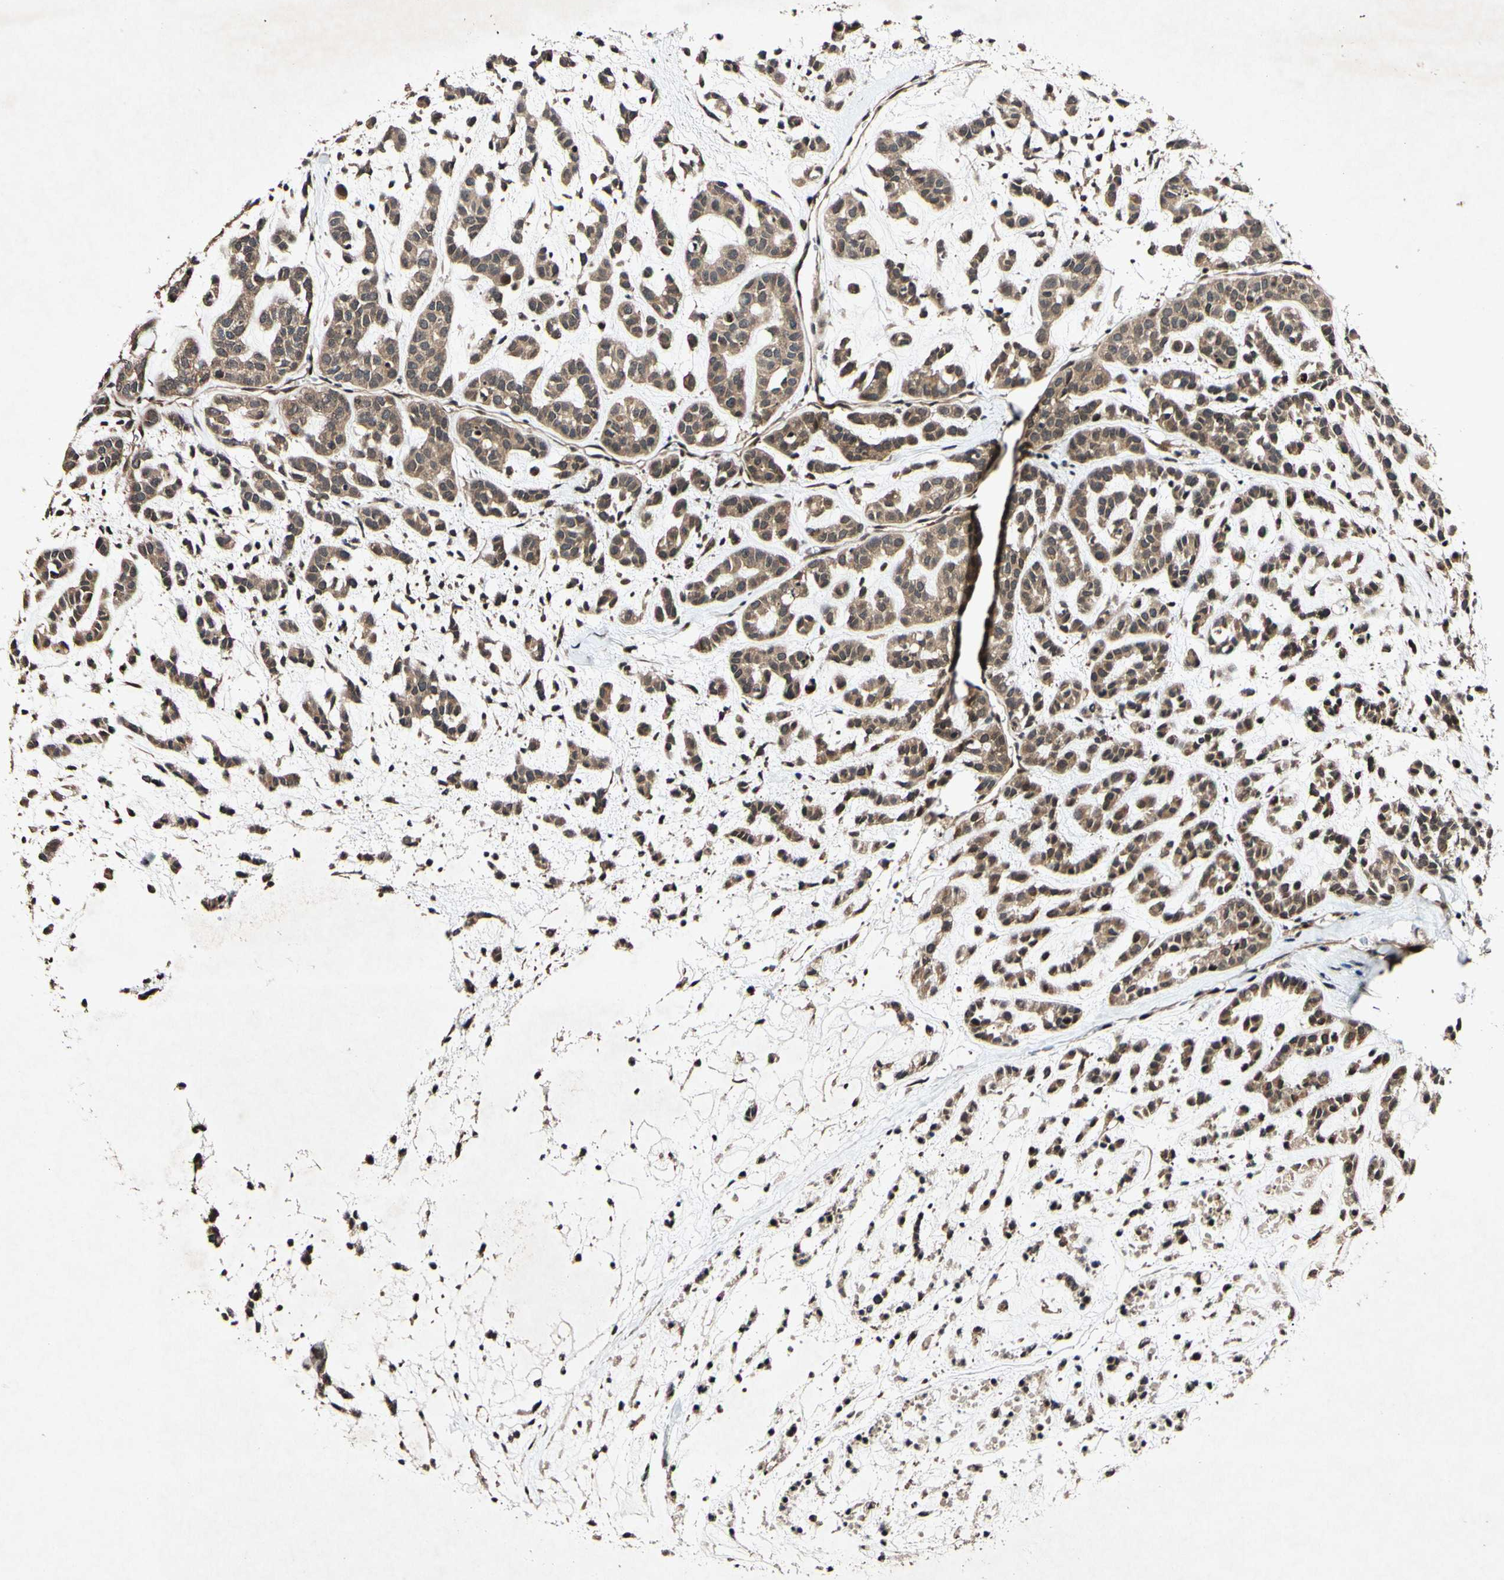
{"staining": {"intensity": "moderate", "quantity": ">75%", "location": "cytoplasmic/membranous"}, "tissue": "head and neck cancer", "cell_type": "Tumor cells", "image_type": "cancer", "snomed": [{"axis": "morphology", "description": "Adenocarcinoma, NOS"}, {"axis": "morphology", "description": "Adenoma, NOS"}, {"axis": "topography", "description": "Head-Neck"}], "caption": "Head and neck adenocarcinoma stained with a protein marker displays moderate staining in tumor cells.", "gene": "CSNK1E", "patient": {"sex": "female", "age": 55}}